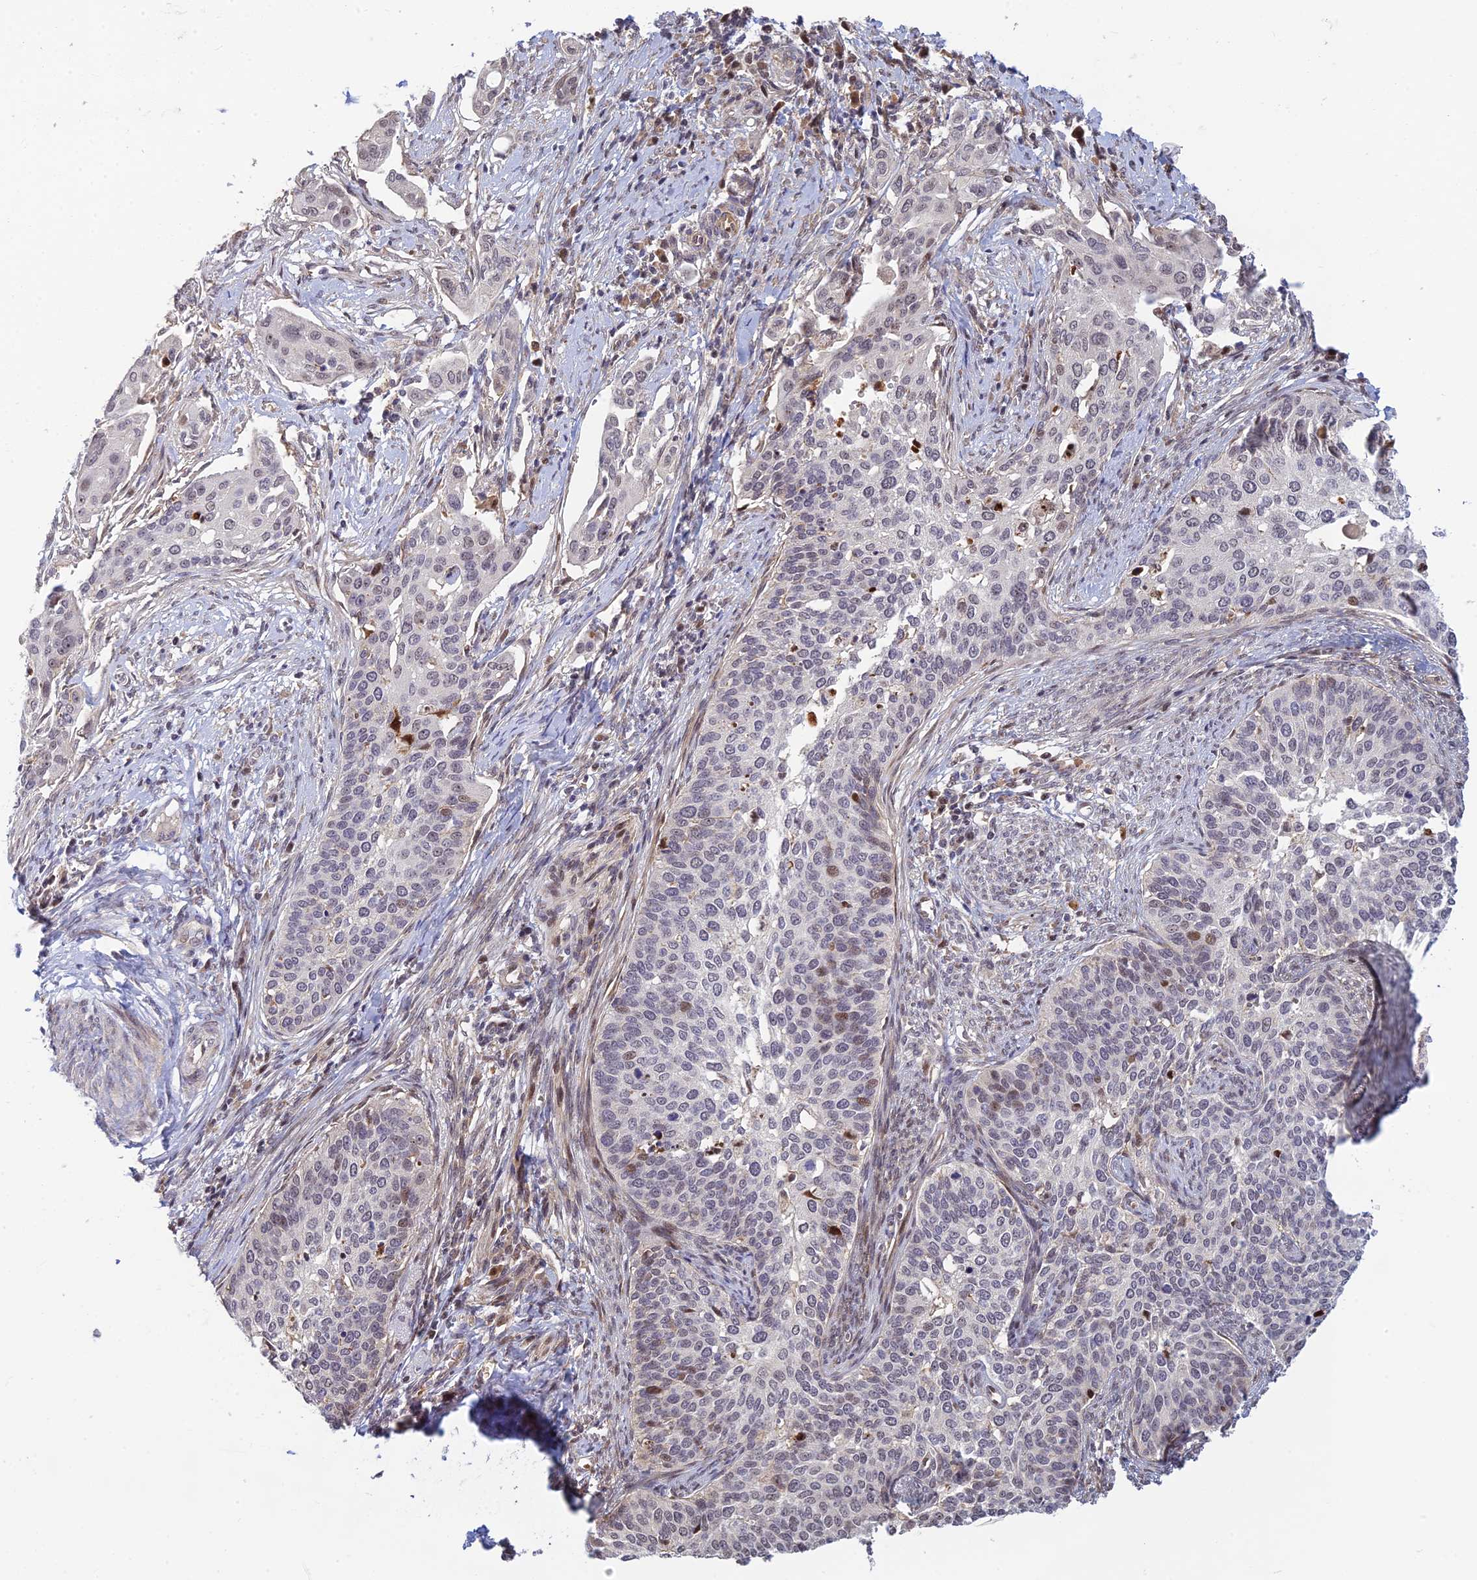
{"staining": {"intensity": "moderate", "quantity": "<25%", "location": "nuclear"}, "tissue": "cervical cancer", "cell_type": "Tumor cells", "image_type": "cancer", "snomed": [{"axis": "morphology", "description": "Squamous cell carcinoma, NOS"}, {"axis": "topography", "description": "Cervix"}], "caption": "This photomicrograph reveals squamous cell carcinoma (cervical) stained with immunohistochemistry (IHC) to label a protein in brown. The nuclear of tumor cells show moderate positivity for the protein. Nuclei are counter-stained blue.", "gene": "UFSP2", "patient": {"sex": "female", "age": 44}}